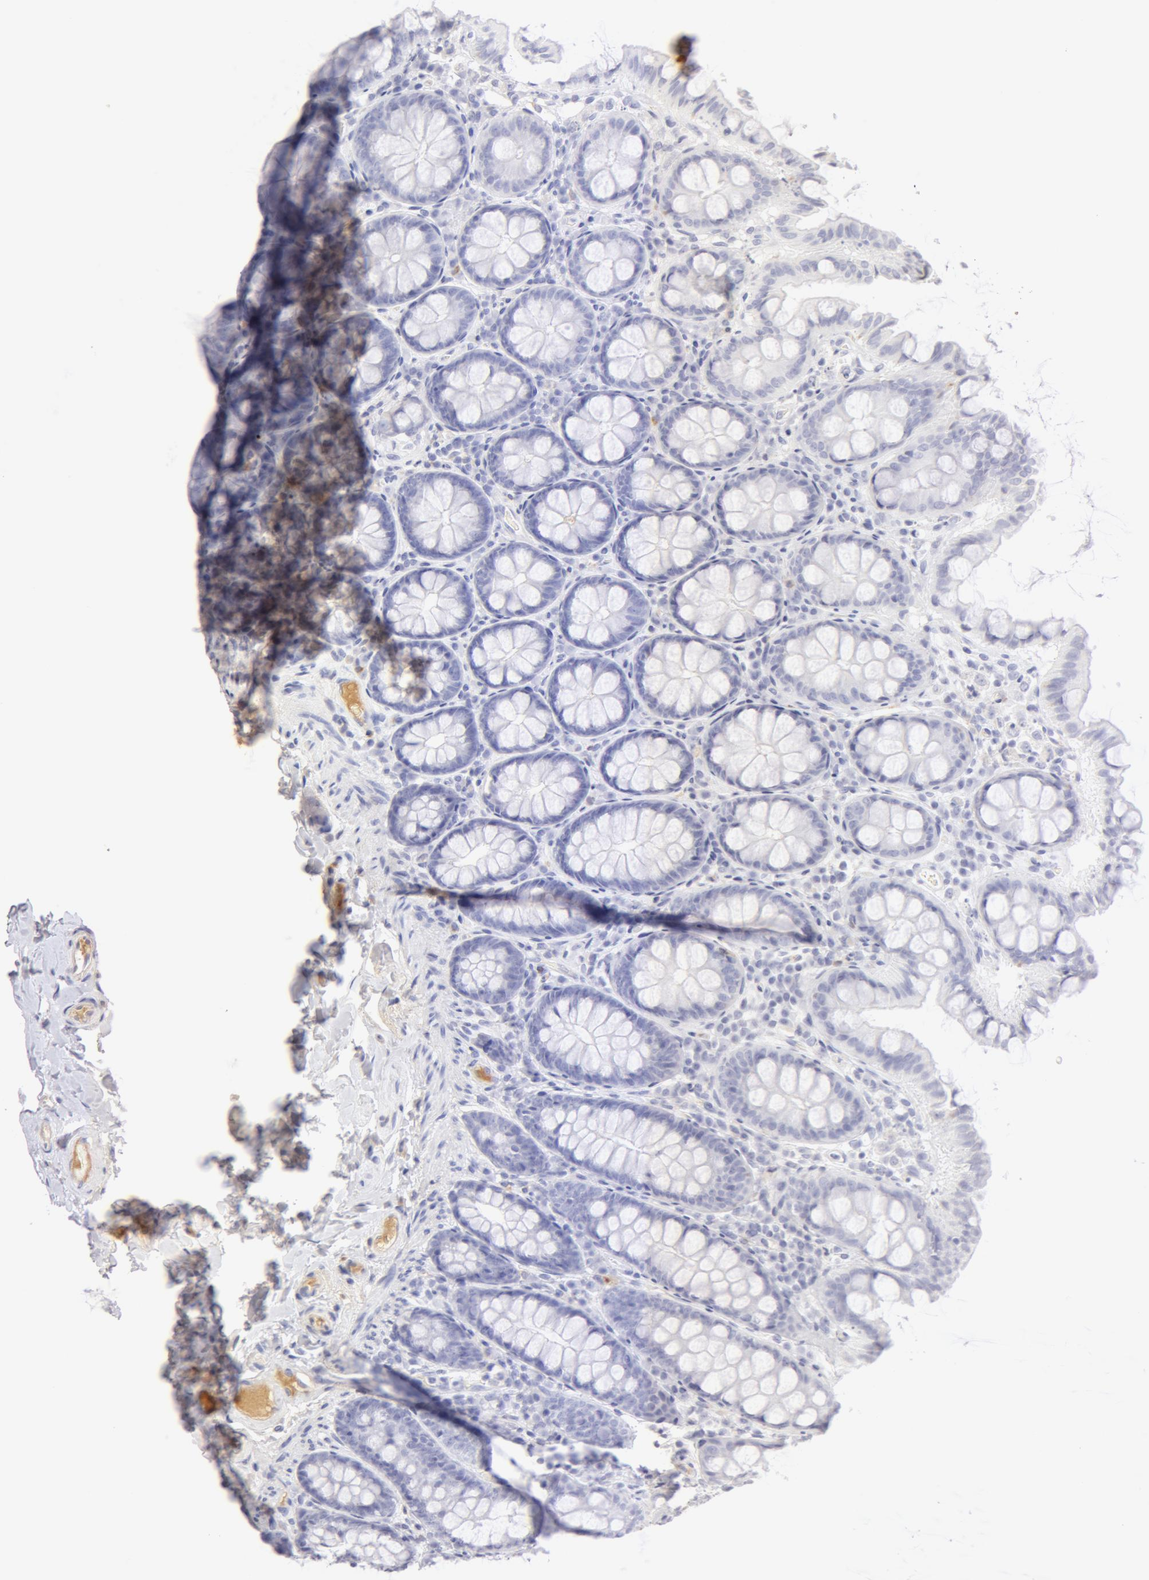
{"staining": {"intensity": "weak", "quantity": "<25%", "location": "cytoplasmic/membranous"}, "tissue": "colon", "cell_type": "Endothelial cells", "image_type": "normal", "snomed": [{"axis": "morphology", "description": "Normal tissue, NOS"}, {"axis": "topography", "description": "Colon"}], "caption": "High power microscopy image of an immunohistochemistry photomicrograph of benign colon, revealing no significant expression in endothelial cells.", "gene": "AHSG", "patient": {"sex": "female", "age": 61}}